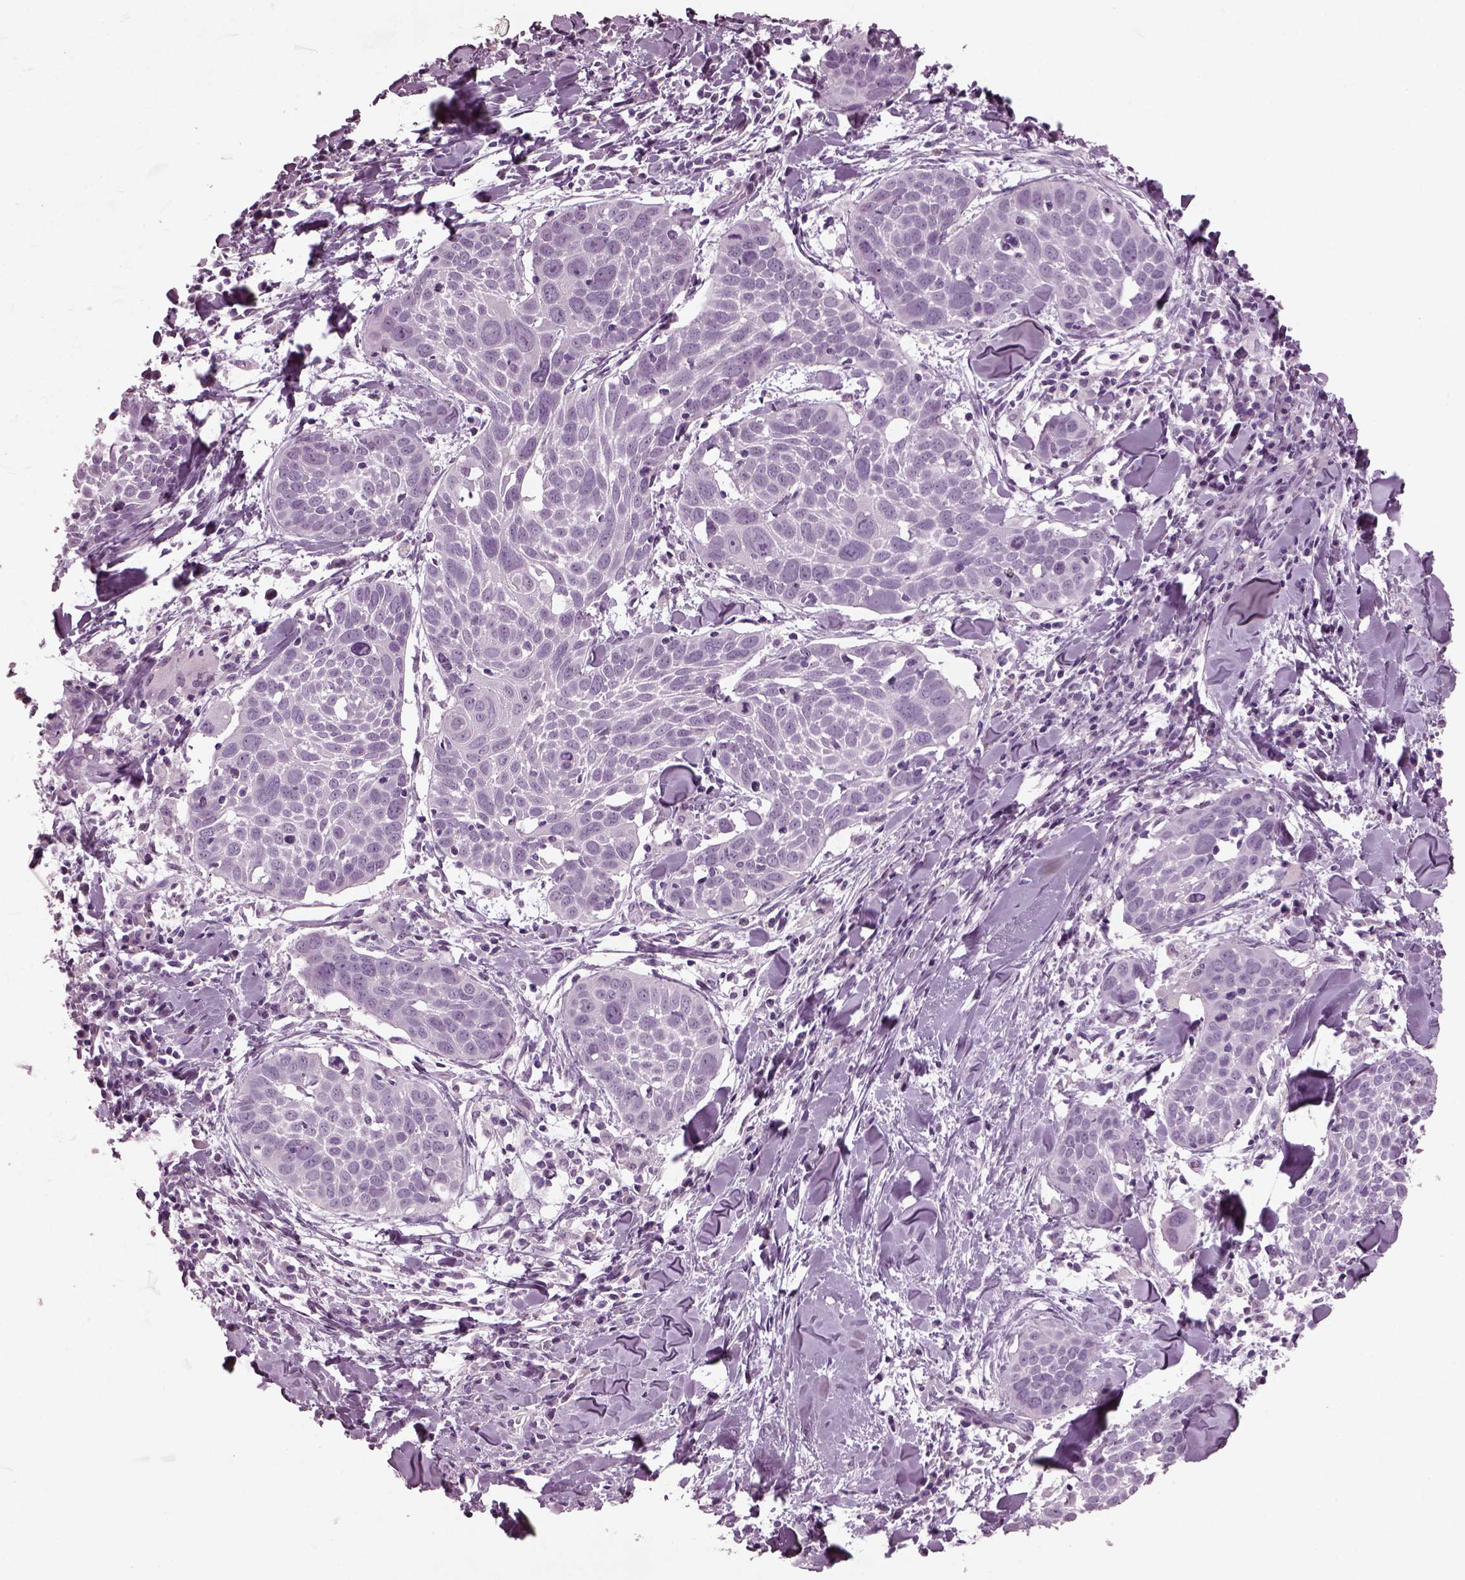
{"staining": {"intensity": "negative", "quantity": "none", "location": "none"}, "tissue": "lung cancer", "cell_type": "Tumor cells", "image_type": "cancer", "snomed": [{"axis": "morphology", "description": "Squamous cell carcinoma, NOS"}, {"axis": "topography", "description": "Lung"}], "caption": "DAB (3,3'-diaminobenzidine) immunohistochemical staining of human lung squamous cell carcinoma reveals no significant expression in tumor cells. (DAB IHC with hematoxylin counter stain).", "gene": "TPPP2", "patient": {"sex": "male", "age": 57}}